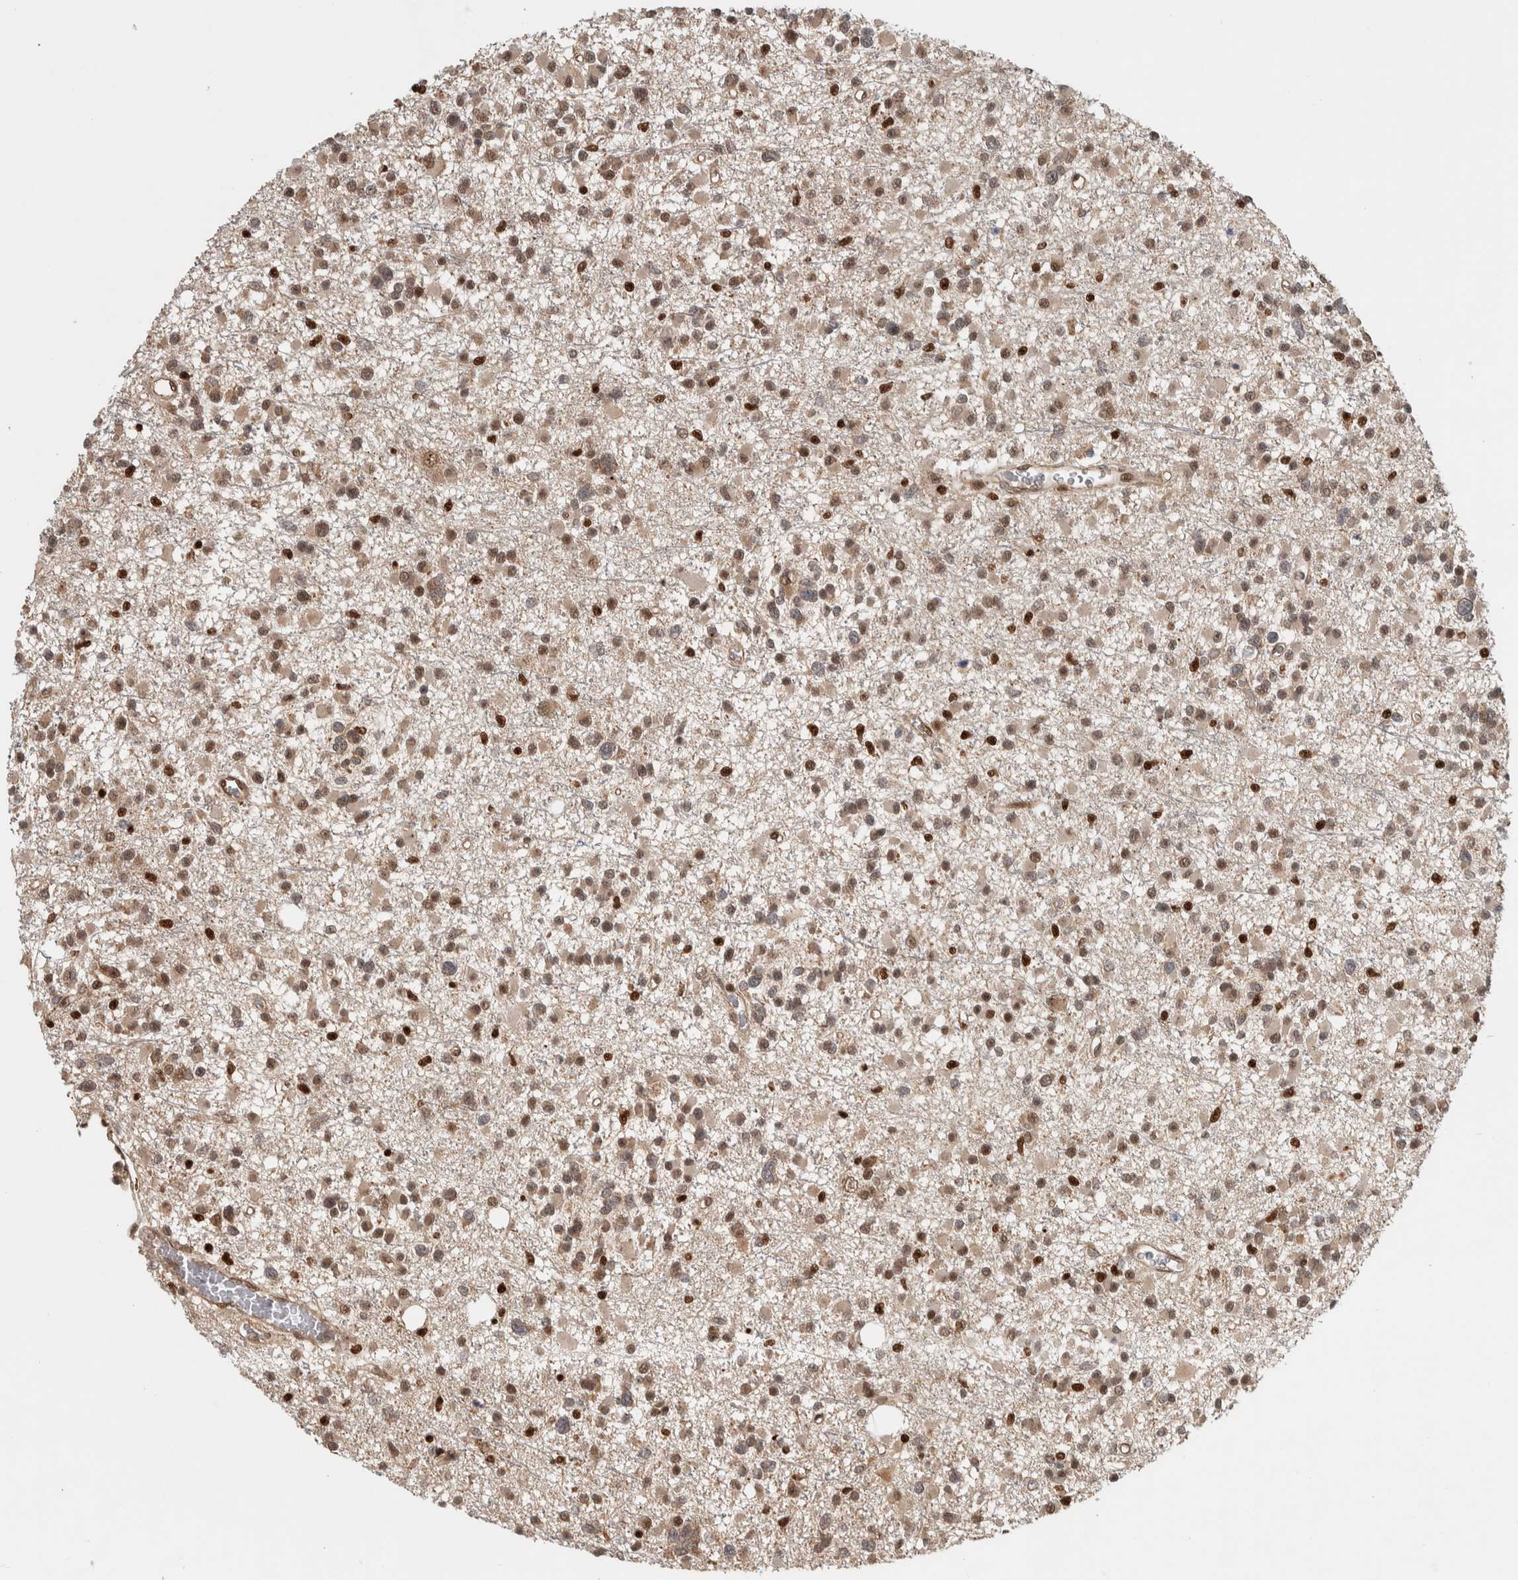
{"staining": {"intensity": "weak", "quantity": ">75%", "location": "nuclear"}, "tissue": "glioma", "cell_type": "Tumor cells", "image_type": "cancer", "snomed": [{"axis": "morphology", "description": "Glioma, malignant, Low grade"}, {"axis": "topography", "description": "Brain"}], "caption": "Immunohistochemical staining of glioma exhibits weak nuclear protein expression in about >75% of tumor cells.", "gene": "RPS6KA4", "patient": {"sex": "female", "age": 22}}